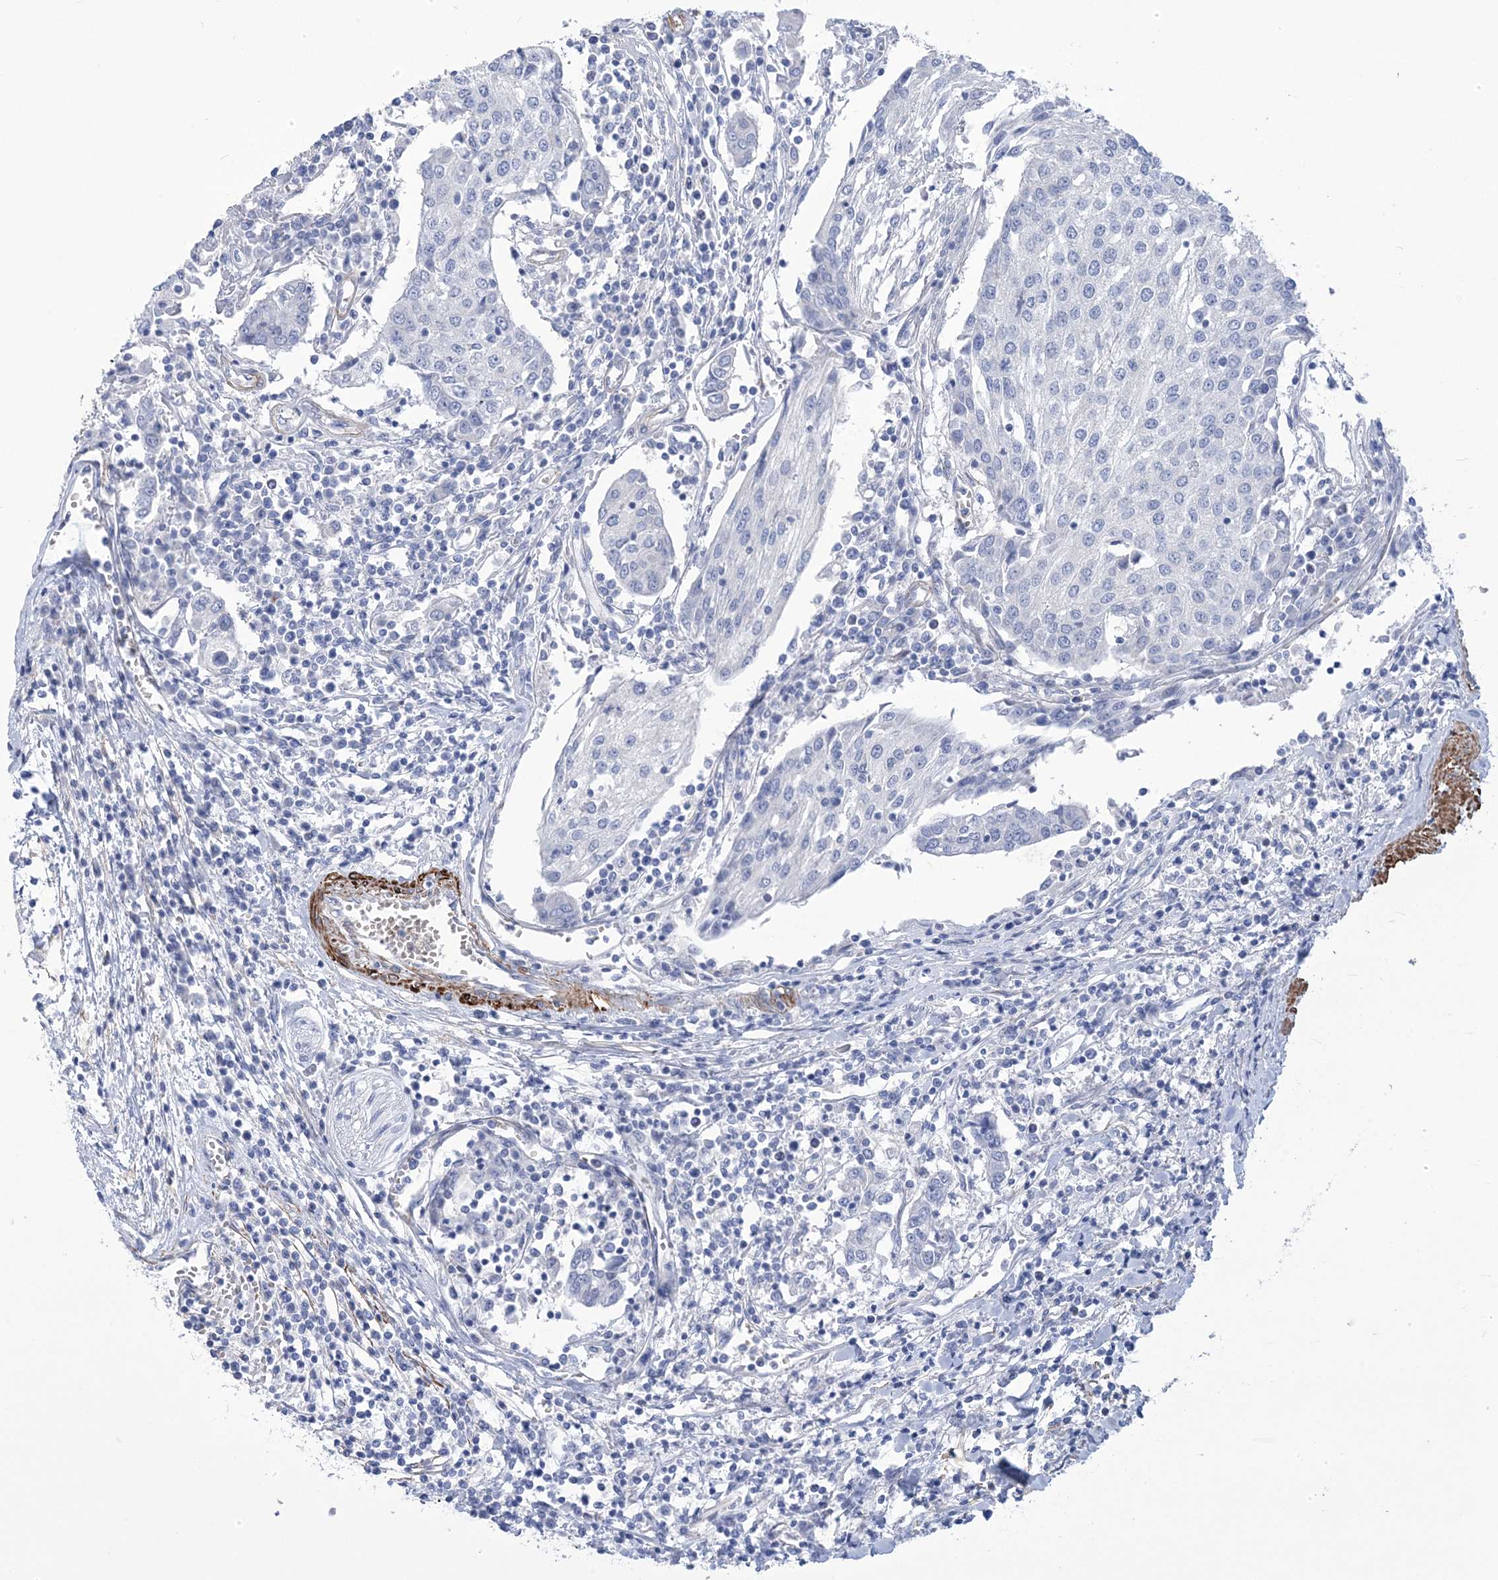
{"staining": {"intensity": "negative", "quantity": "none", "location": "none"}, "tissue": "urothelial cancer", "cell_type": "Tumor cells", "image_type": "cancer", "snomed": [{"axis": "morphology", "description": "Urothelial carcinoma, High grade"}, {"axis": "topography", "description": "Urinary bladder"}], "caption": "Urothelial carcinoma (high-grade) stained for a protein using immunohistochemistry displays no expression tumor cells.", "gene": "WDR74", "patient": {"sex": "female", "age": 85}}